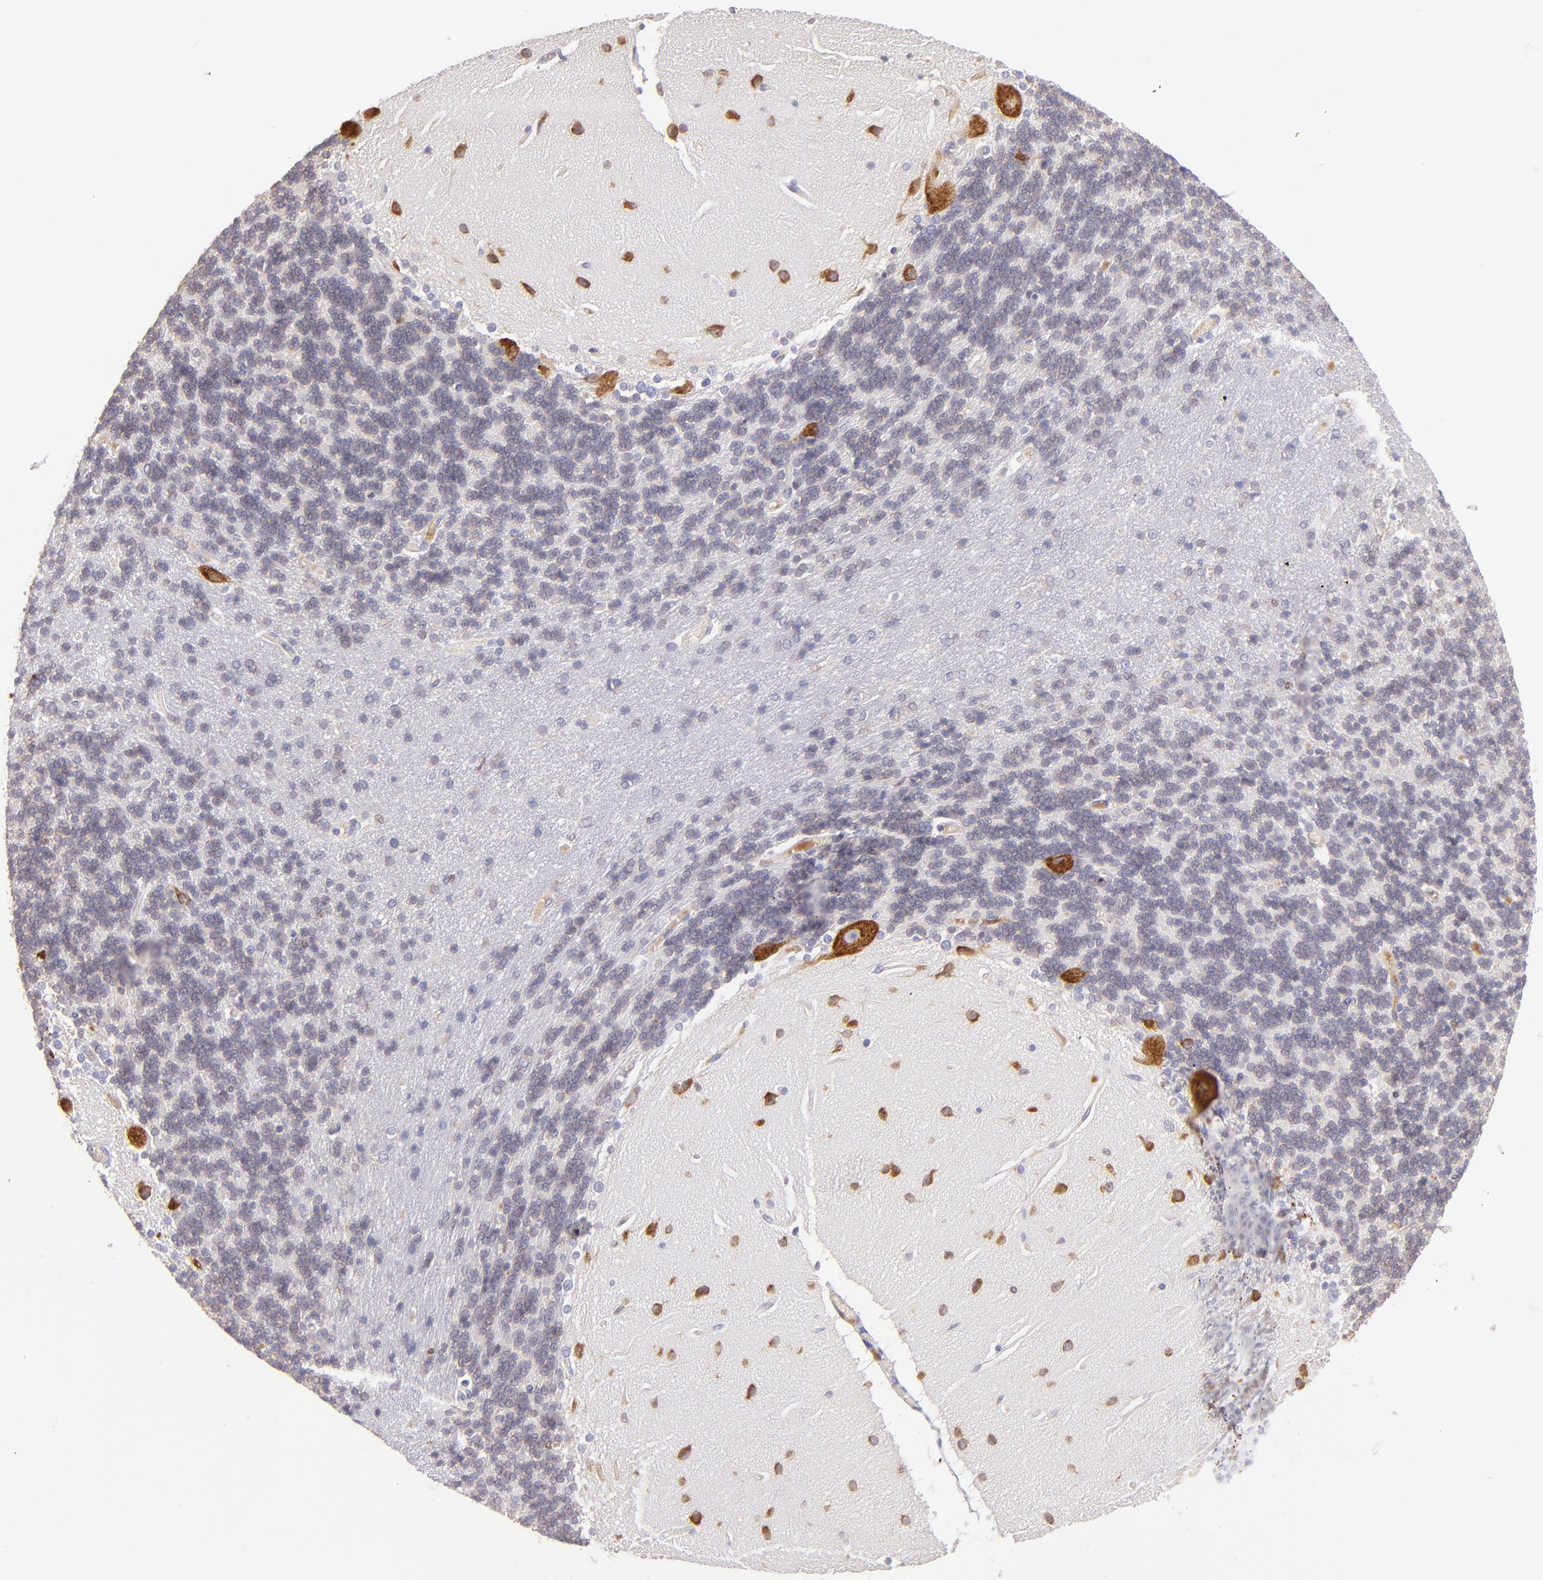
{"staining": {"intensity": "weak", "quantity": ">75%", "location": "cytoplasmic/membranous"}, "tissue": "cerebellum", "cell_type": "Cells in granular layer", "image_type": "normal", "snomed": [{"axis": "morphology", "description": "Normal tissue, NOS"}, {"axis": "topography", "description": "Cerebellum"}], "caption": "This is a photomicrograph of immunohistochemistry (IHC) staining of normal cerebellum, which shows weak staining in the cytoplasmic/membranous of cells in granular layer.", "gene": "IRF8", "patient": {"sex": "female", "age": 54}}